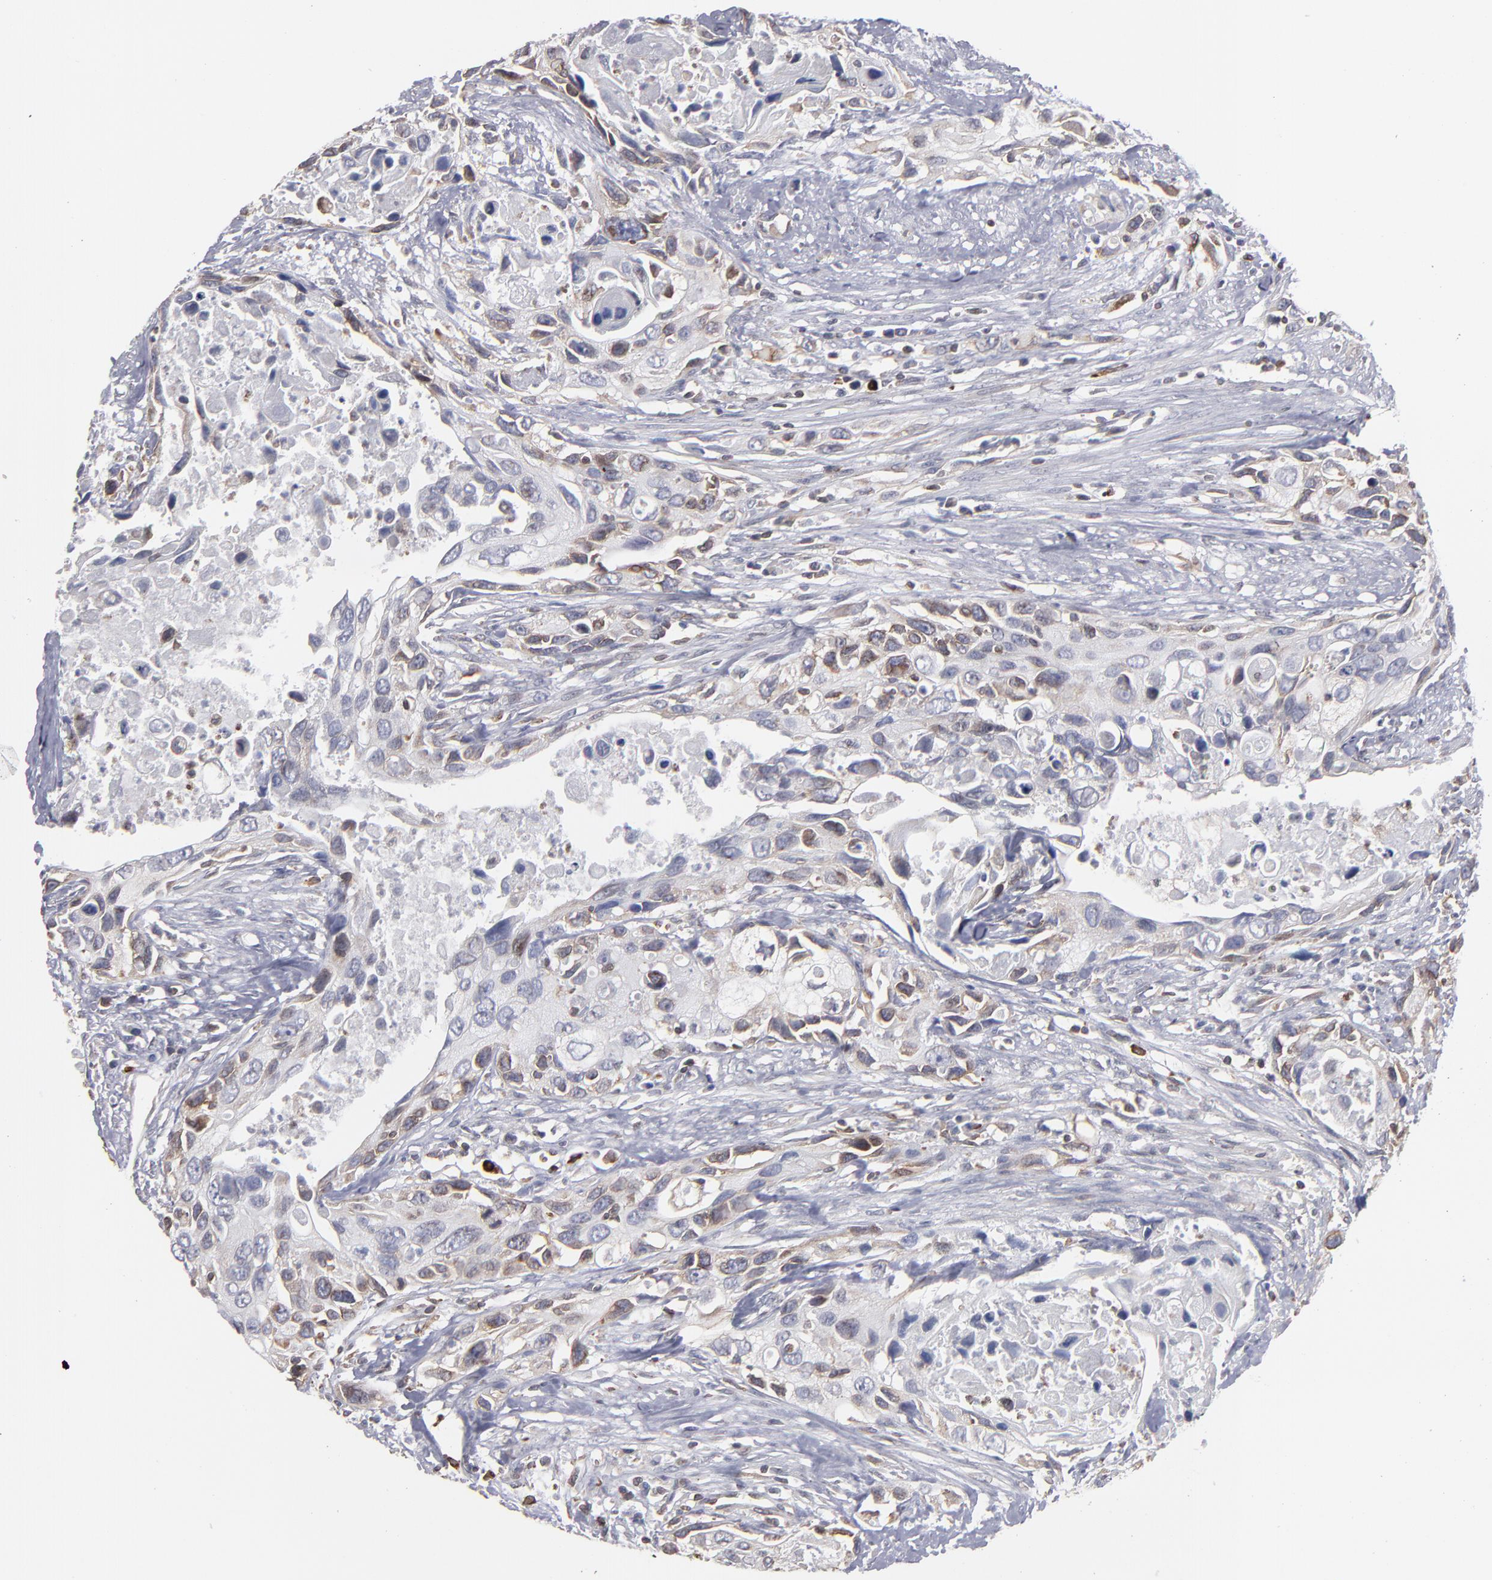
{"staining": {"intensity": "moderate", "quantity": "<25%", "location": "cytoplasmic/membranous"}, "tissue": "urothelial cancer", "cell_type": "Tumor cells", "image_type": "cancer", "snomed": [{"axis": "morphology", "description": "Urothelial carcinoma, High grade"}, {"axis": "topography", "description": "Urinary bladder"}], "caption": "Moderate cytoplasmic/membranous staining for a protein is present in about <25% of tumor cells of urothelial cancer using IHC.", "gene": "TMX1", "patient": {"sex": "male", "age": 71}}